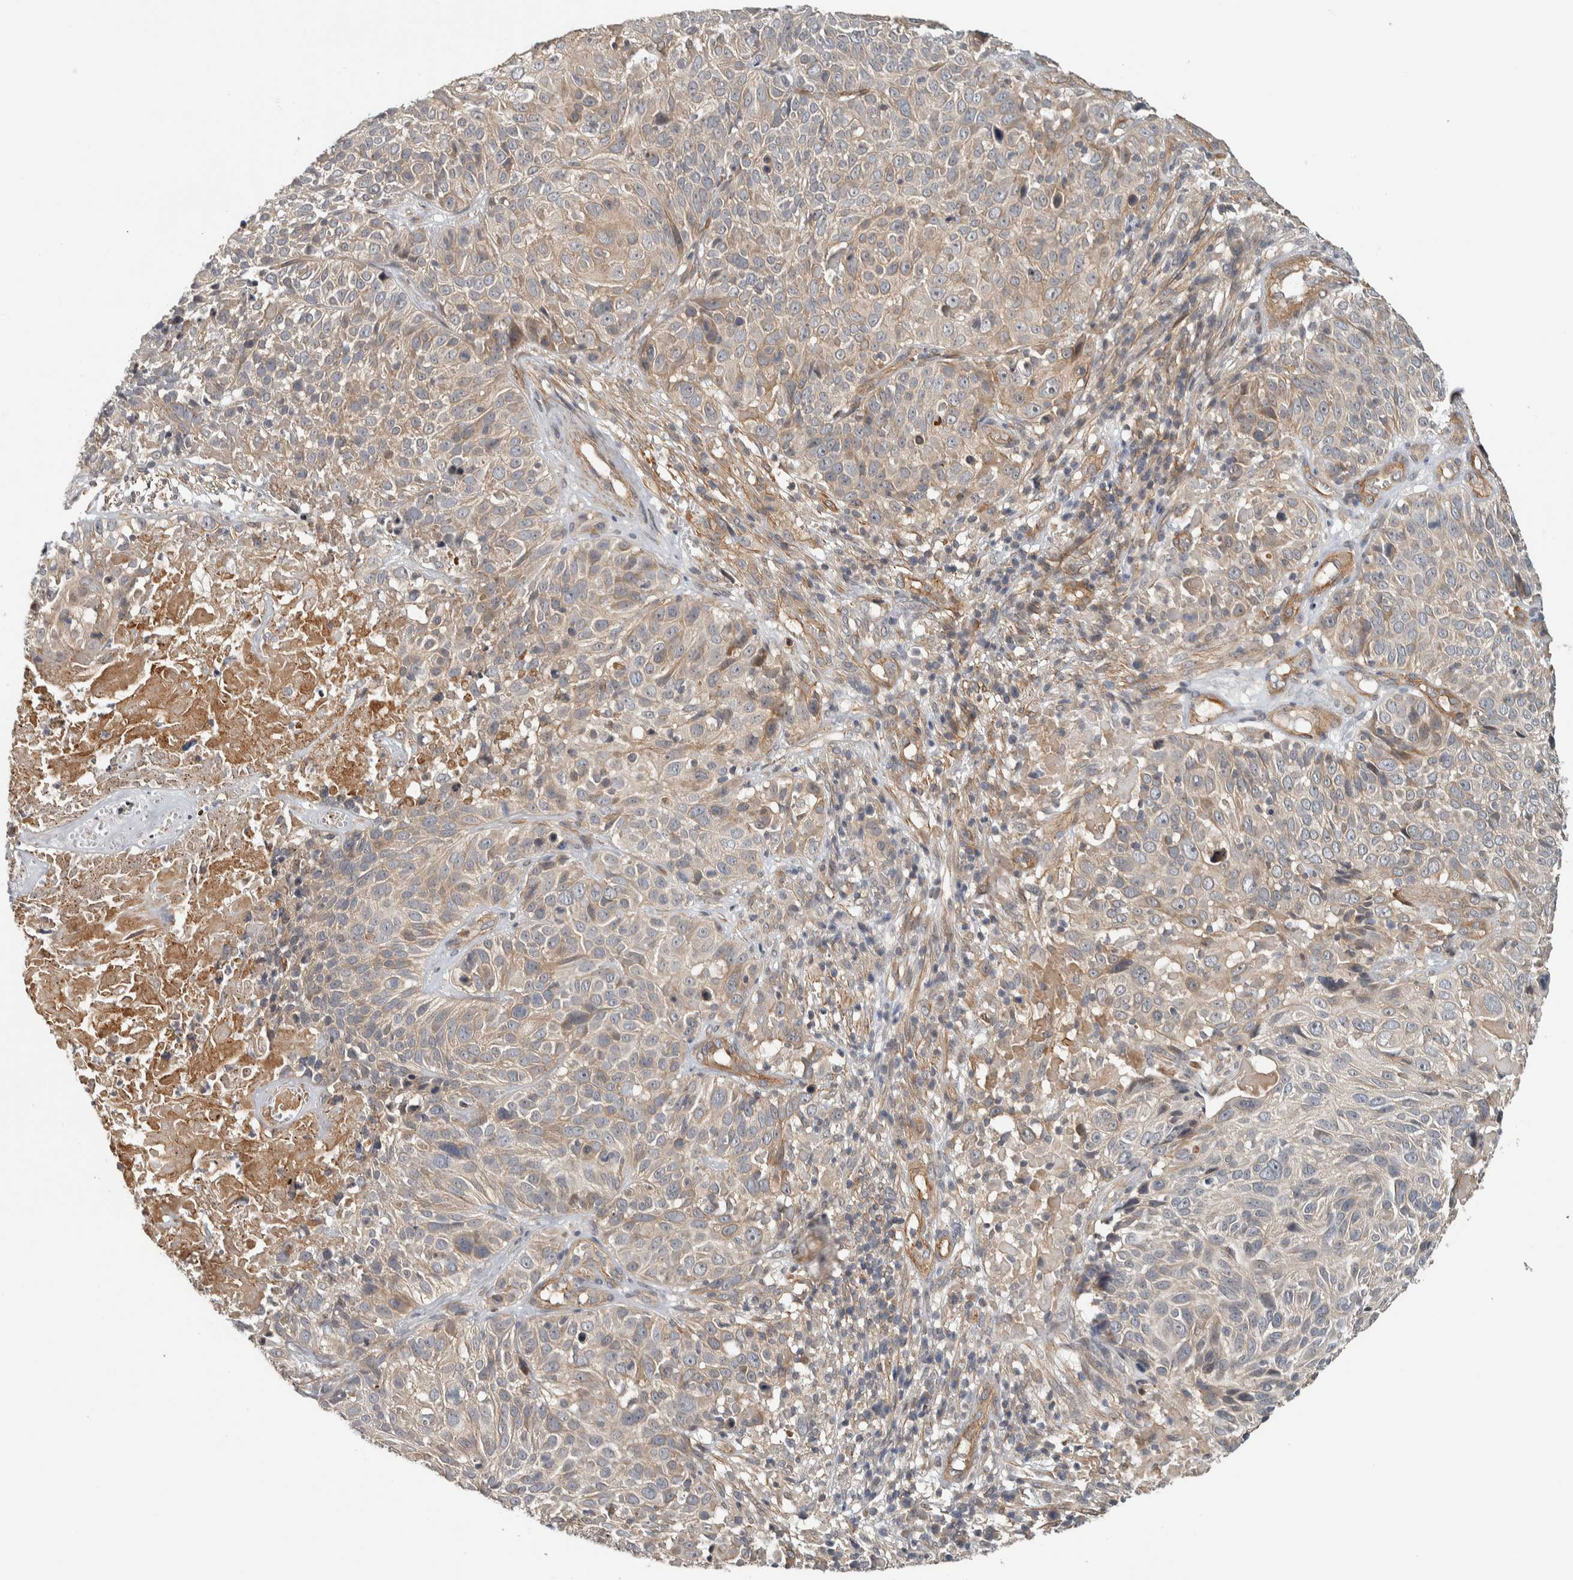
{"staining": {"intensity": "weak", "quantity": "25%-75%", "location": "cytoplasmic/membranous"}, "tissue": "cervical cancer", "cell_type": "Tumor cells", "image_type": "cancer", "snomed": [{"axis": "morphology", "description": "Squamous cell carcinoma, NOS"}, {"axis": "topography", "description": "Cervix"}], "caption": "Squamous cell carcinoma (cervical) was stained to show a protein in brown. There is low levels of weak cytoplasmic/membranous positivity in about 25%-75% of tumor cells.", "gene": "TBC1D31", "patient": {"sex": "female", "age": 74}}